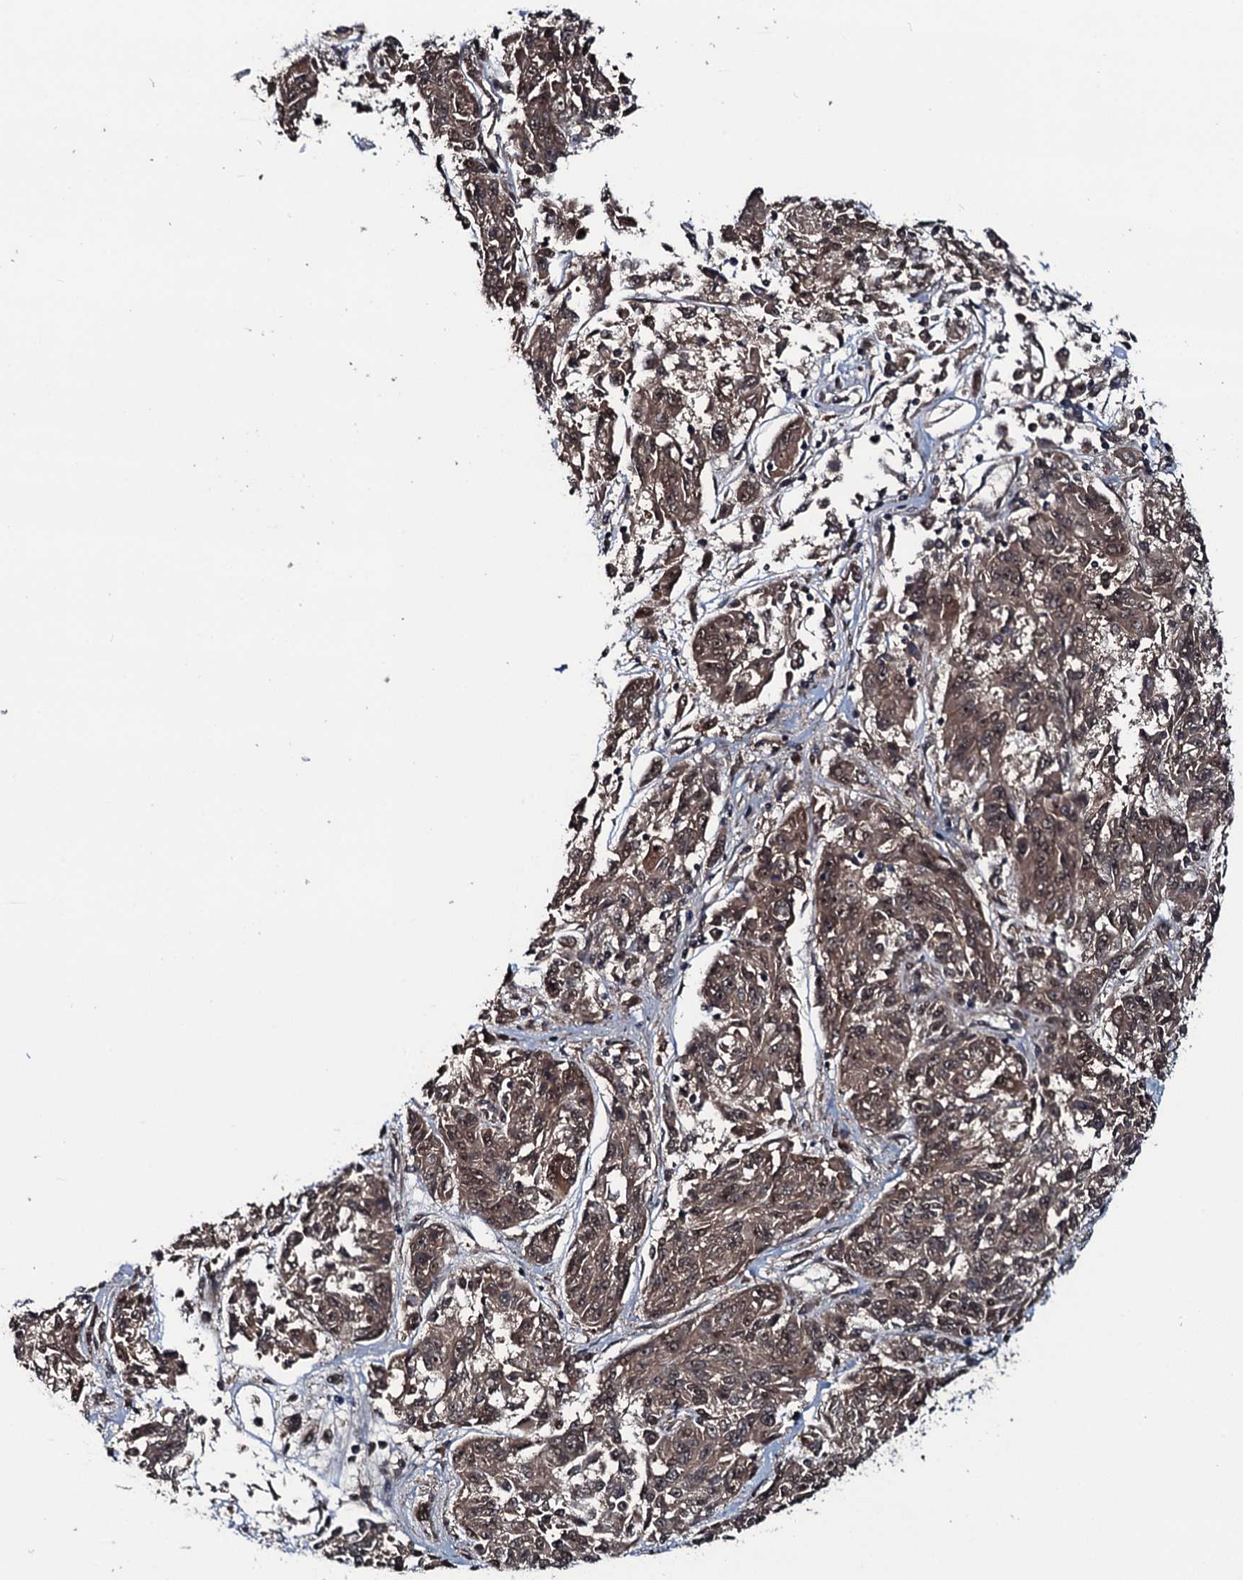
{"staining": {"intensity": "moderate", "quantity": ">75%", "location": "cytoplasmic/membranous,nuclear"}, "tissue": "melanoma", "cell_type": "Tumor cells", "image_type": "cancer", "snomed": [{"axis": "morphology", "description": "Malignant melanoma, NOS"}, {"axis": "topography", "description": "Skin"}], "caption": "Melanoma stained with IHC exhibits moderate cytoplasmic/membranous and nuclear expression in about >75% of tumor cells.", "gene": "HDDC3", "patient": {"sex": "male", "age": 53}}